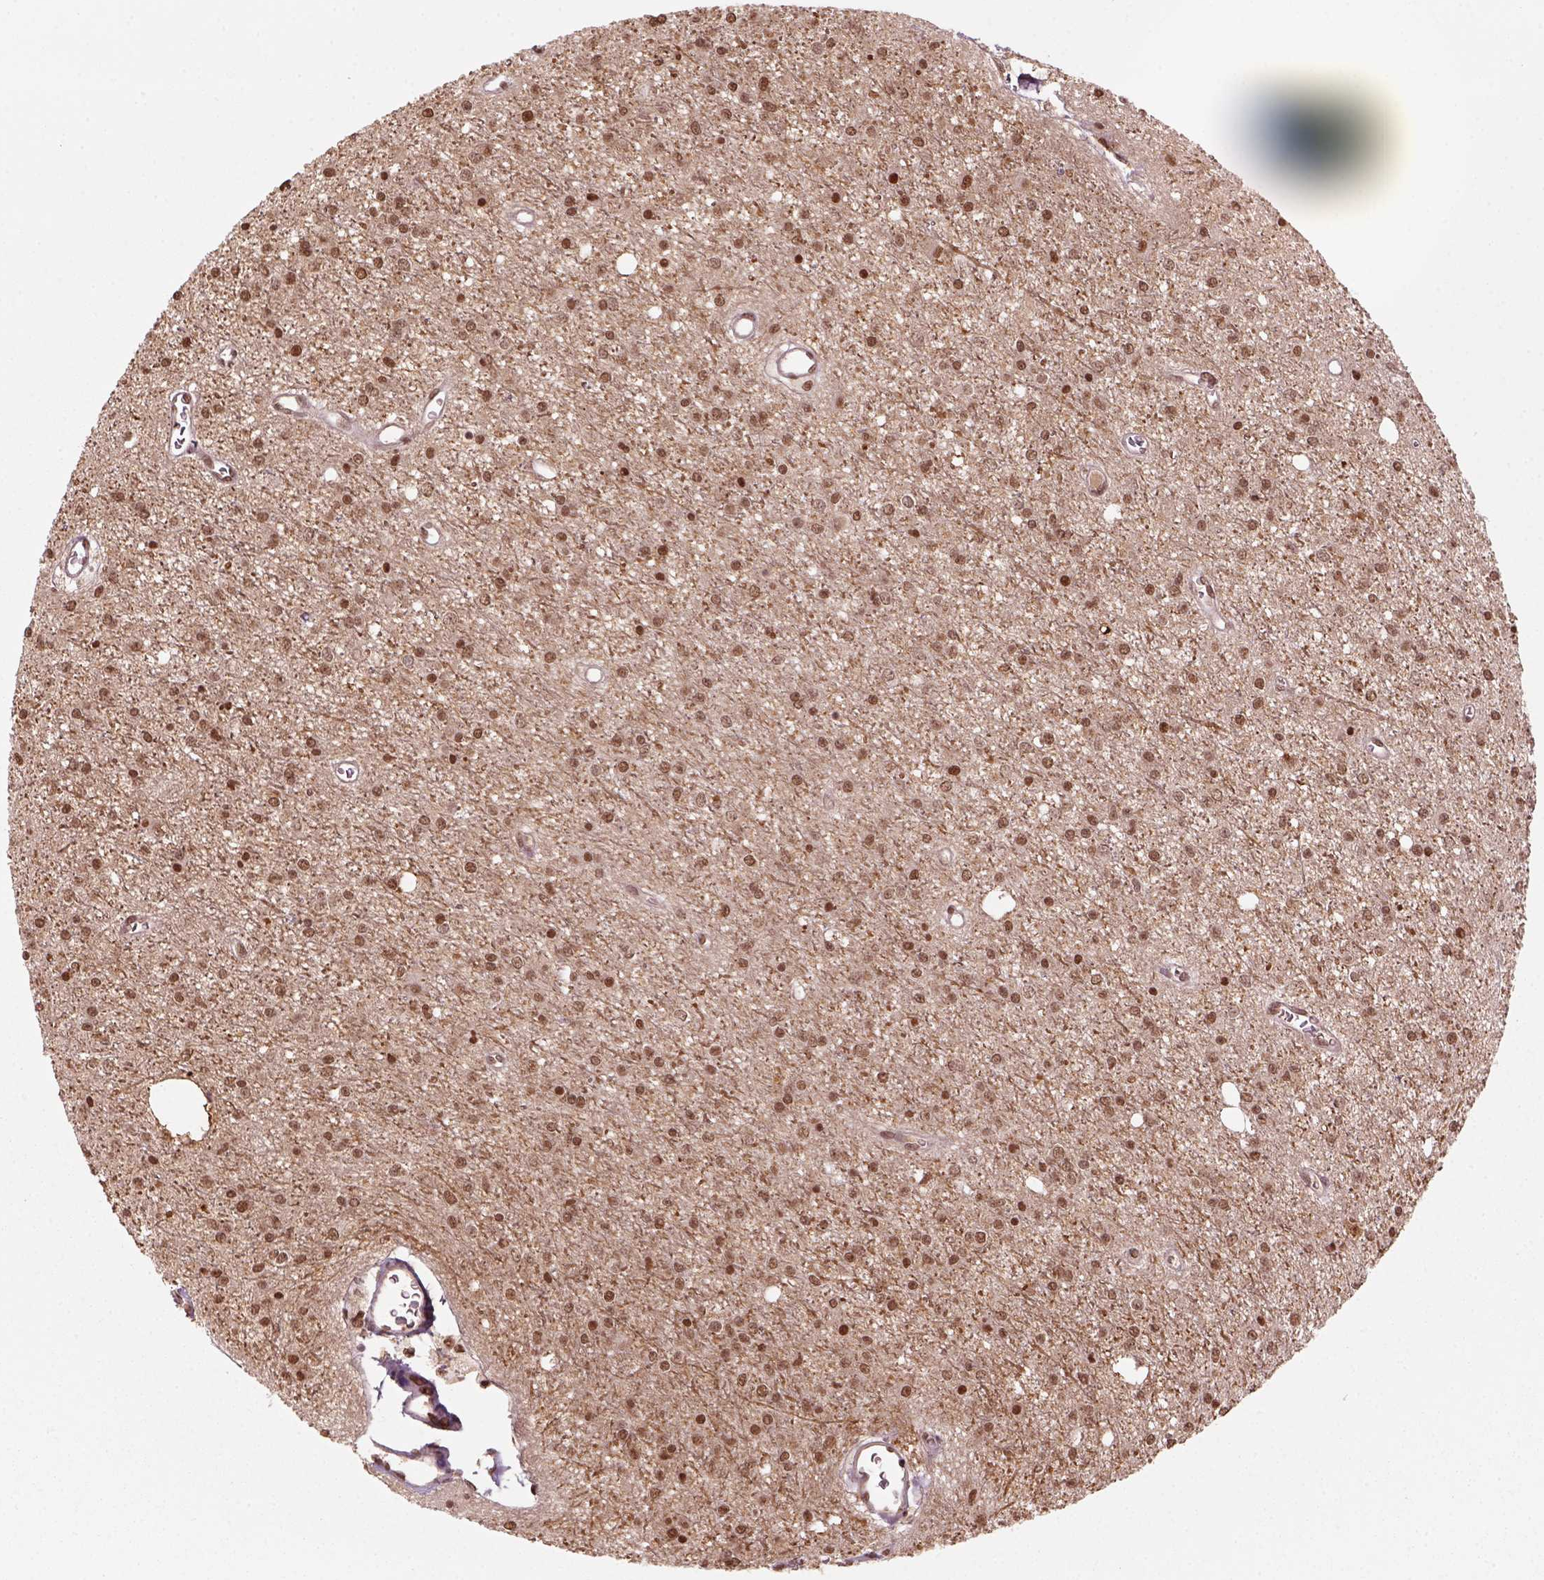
{"staining": {"intensity": "moderate", "quantity": ">75%", "location": "nuclear"}, "tissue": "glioma", "cell_type": "Tumor cells", "image_type": "cancer", "snomed": [{"axis": "morphology", "description": "Glioma, malignant, Low grade"}, {"axis": "topography", "description": "Brain"}], "caption": "Human low-grade glioma (malignant) stained for a protein (brown) demonstrates moderate nuclear positive positivity in about >75% of tumor cells.", "gene": "GOT1", "patient": {"sex": "female", "age": 45}}